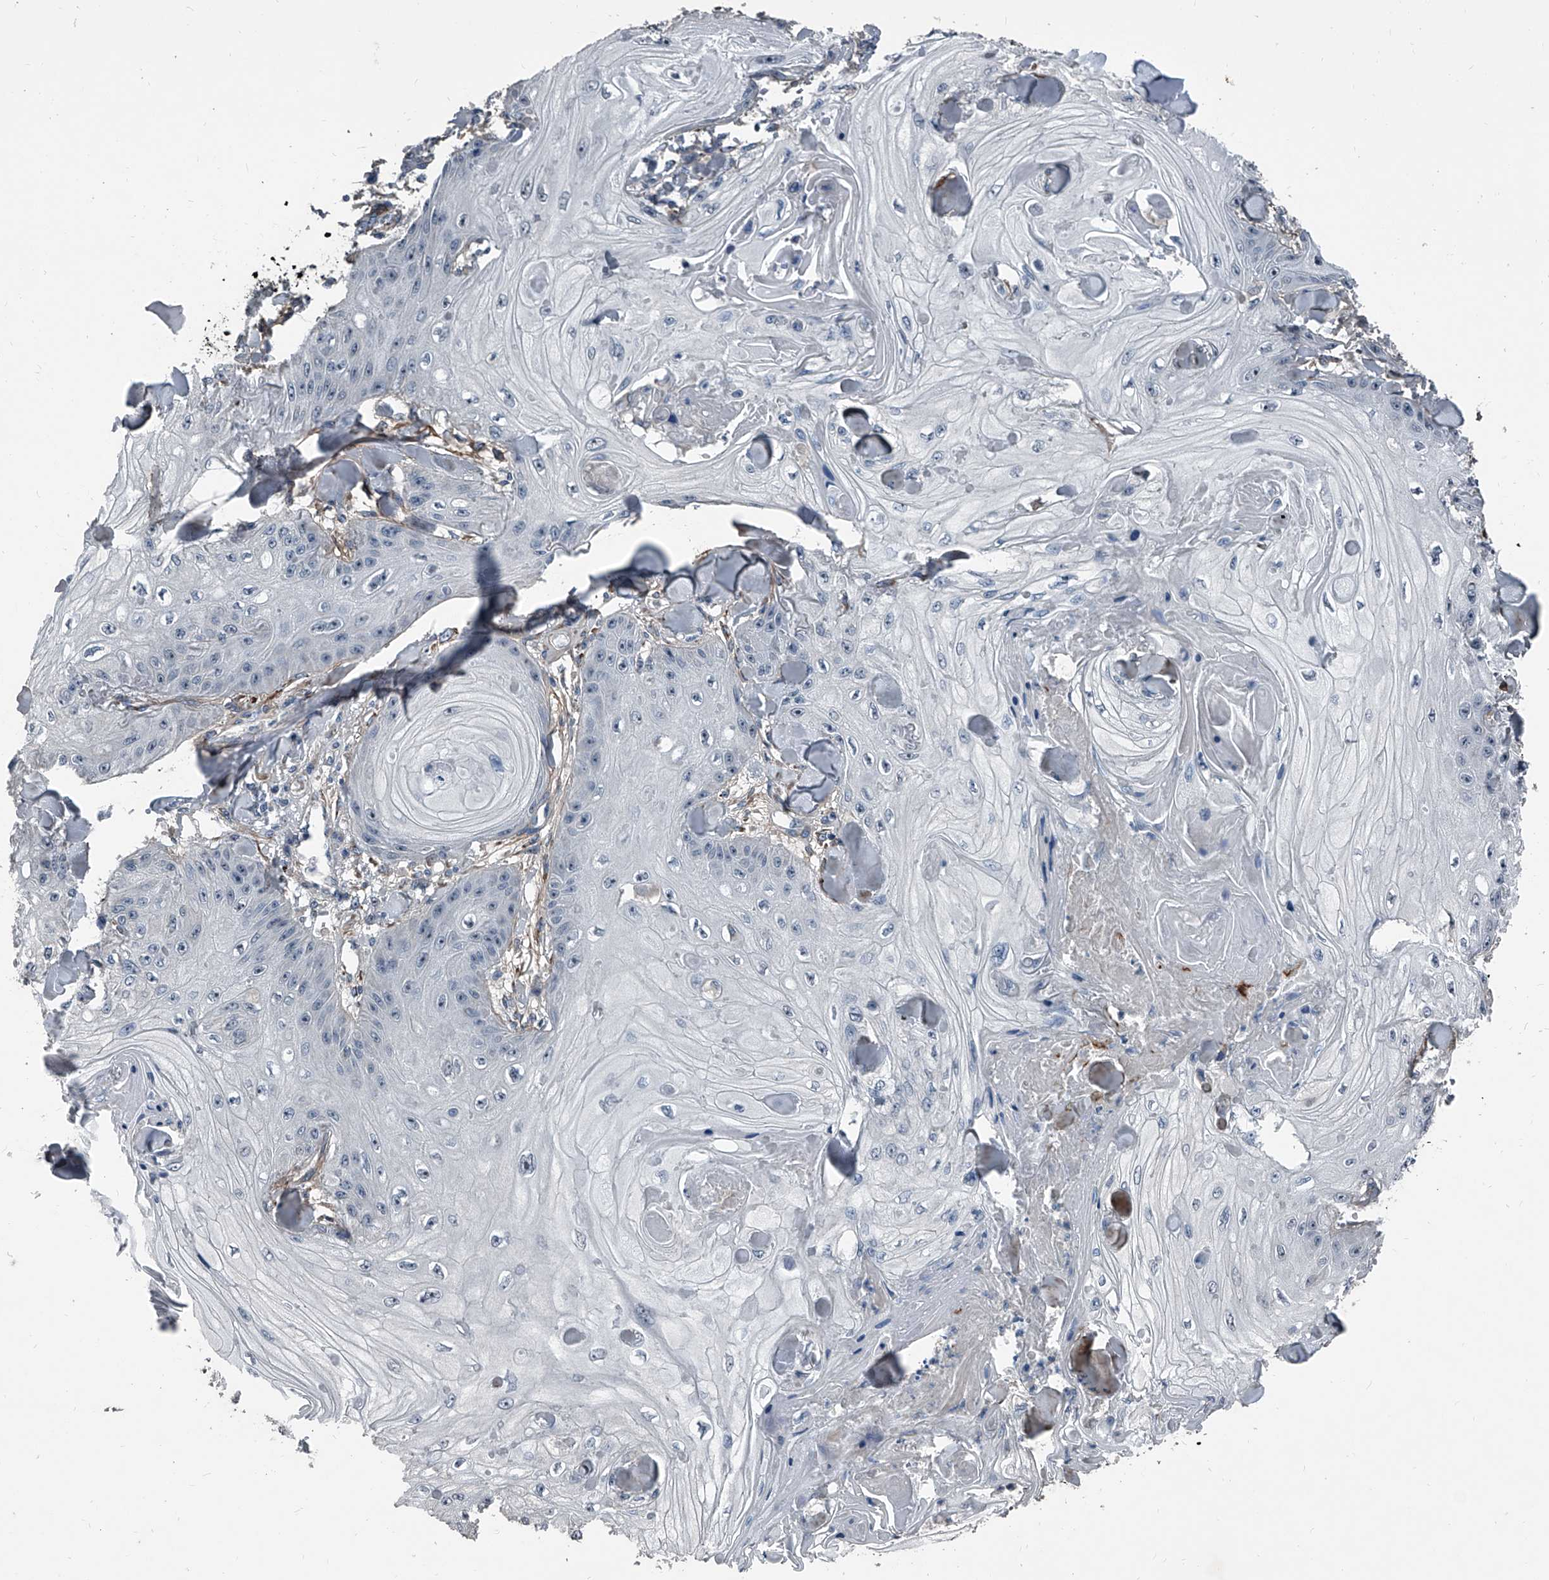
{"staining": {"intensity": "negative", "quantity": "none", "location": "none"}, "tissue": "skin cancer", "cell_type": "Tumor cells", "image_type": "cancer", "snomed": [{"axis": "morphology", "description": "Squamous cell carcinoma, NOS"}, {"axis": "topography", "description": "Skin"}], "caption": "Human skin cancer (squamous cell carcinoma) stained for a protein using immunohistochemistry (IHC) shows no expression in tumor cells.", "gene": "PHACTR1", "patient": {"sex": "male", "age": 74}}